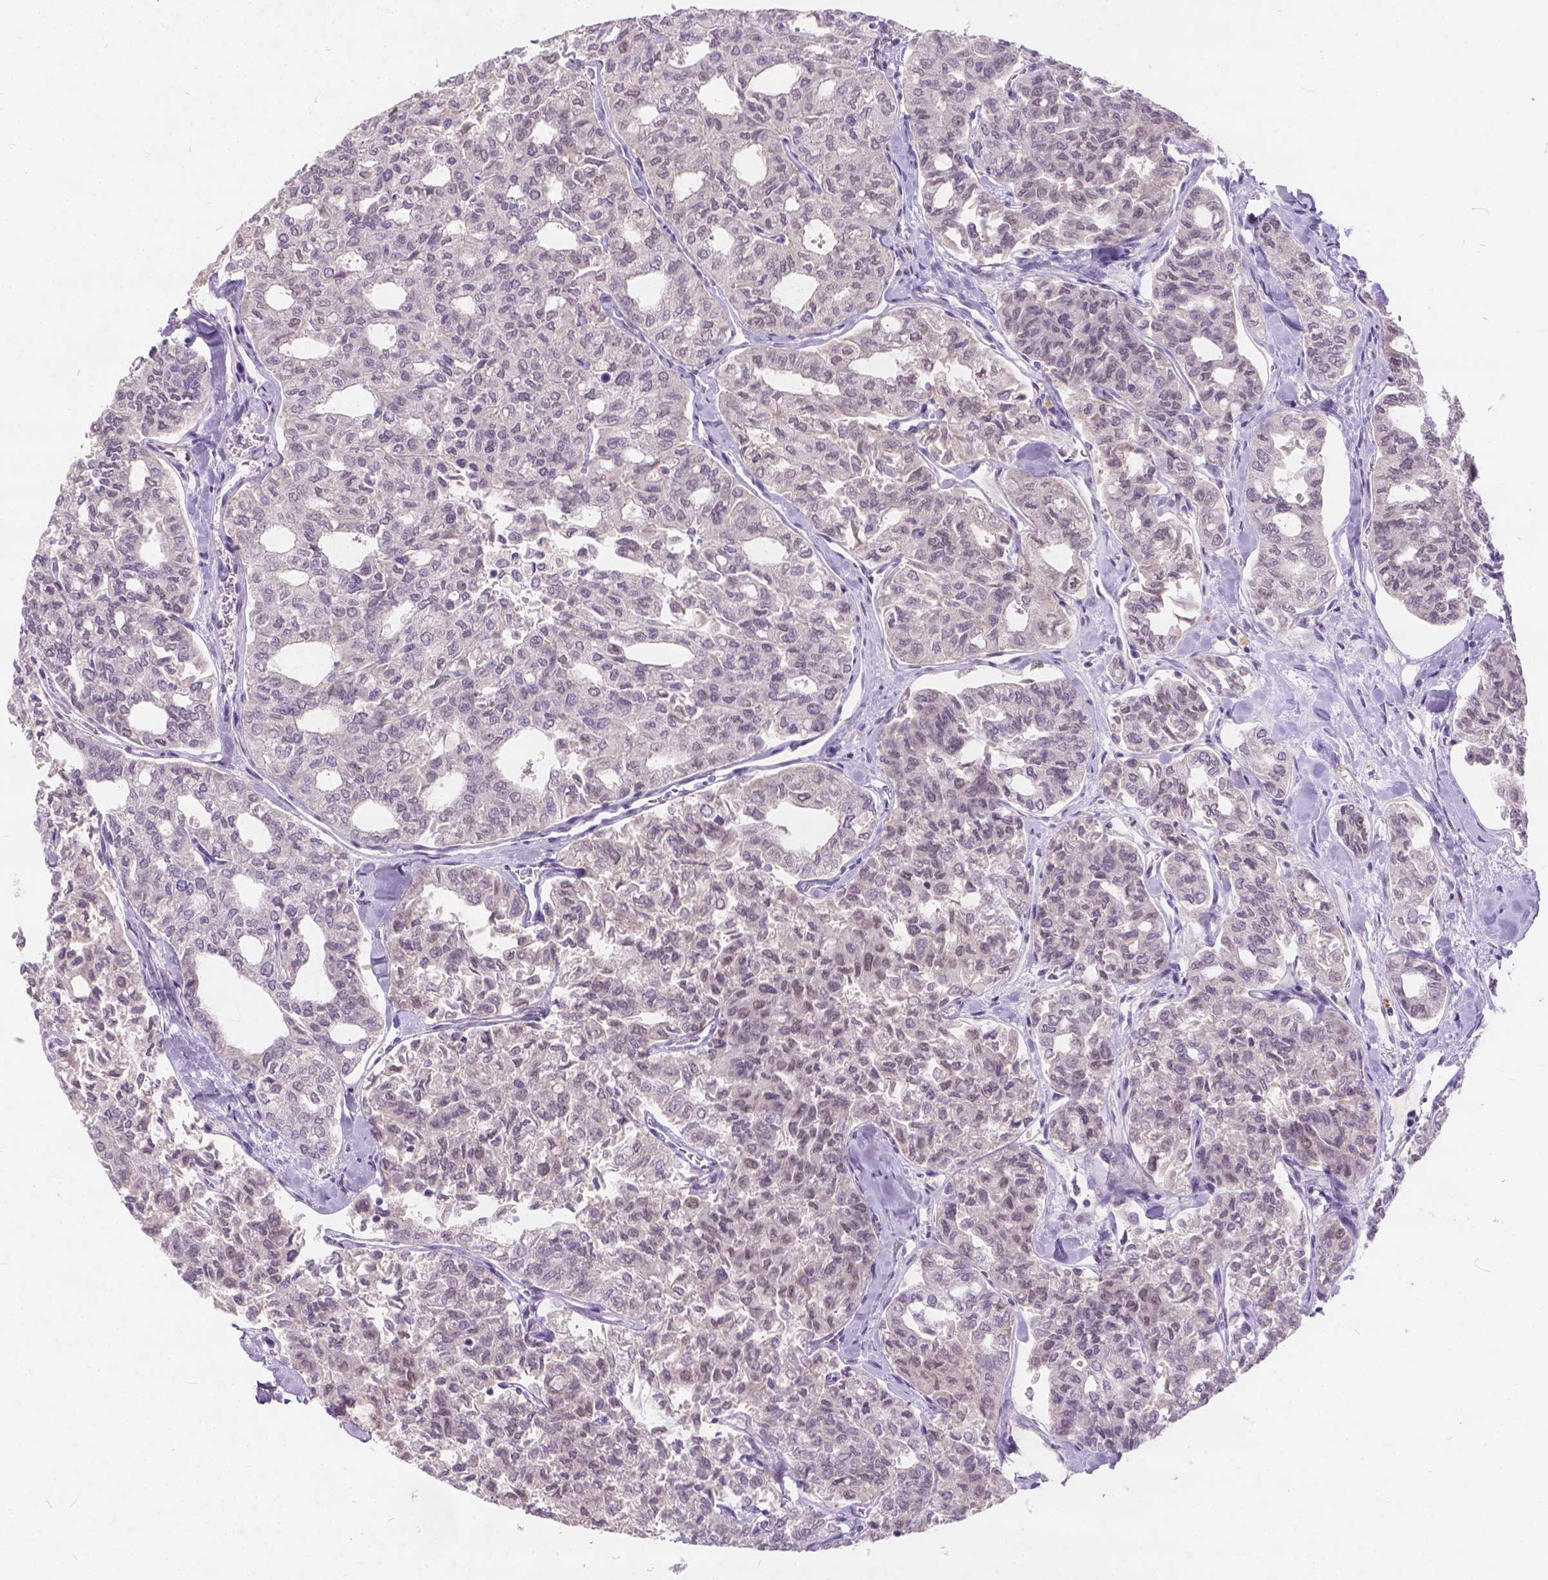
{"staining": {"intensity": "negative", "quantity": "none", "location": "none"}, "tissue": "thyroid cancer", "cell_type": "Tumor cells", "image_type": "cancer", "snomed": [{"axis": "morphology", "description": "Follicular adenoma carcinoma, NOS"}, {"axis": "topography", "description": "Thyroid gland"}], "caption": "A histopathology image of human thyroid cancer is negative for staining in tumor cells. The staining is performed using DAB (3,3'-diaminobenzidine) brown chromogen with nuclei counter-stained in using hematoxylin.", "gene": "FAM53A", "patient": {"sex": "male", "age": 75}}